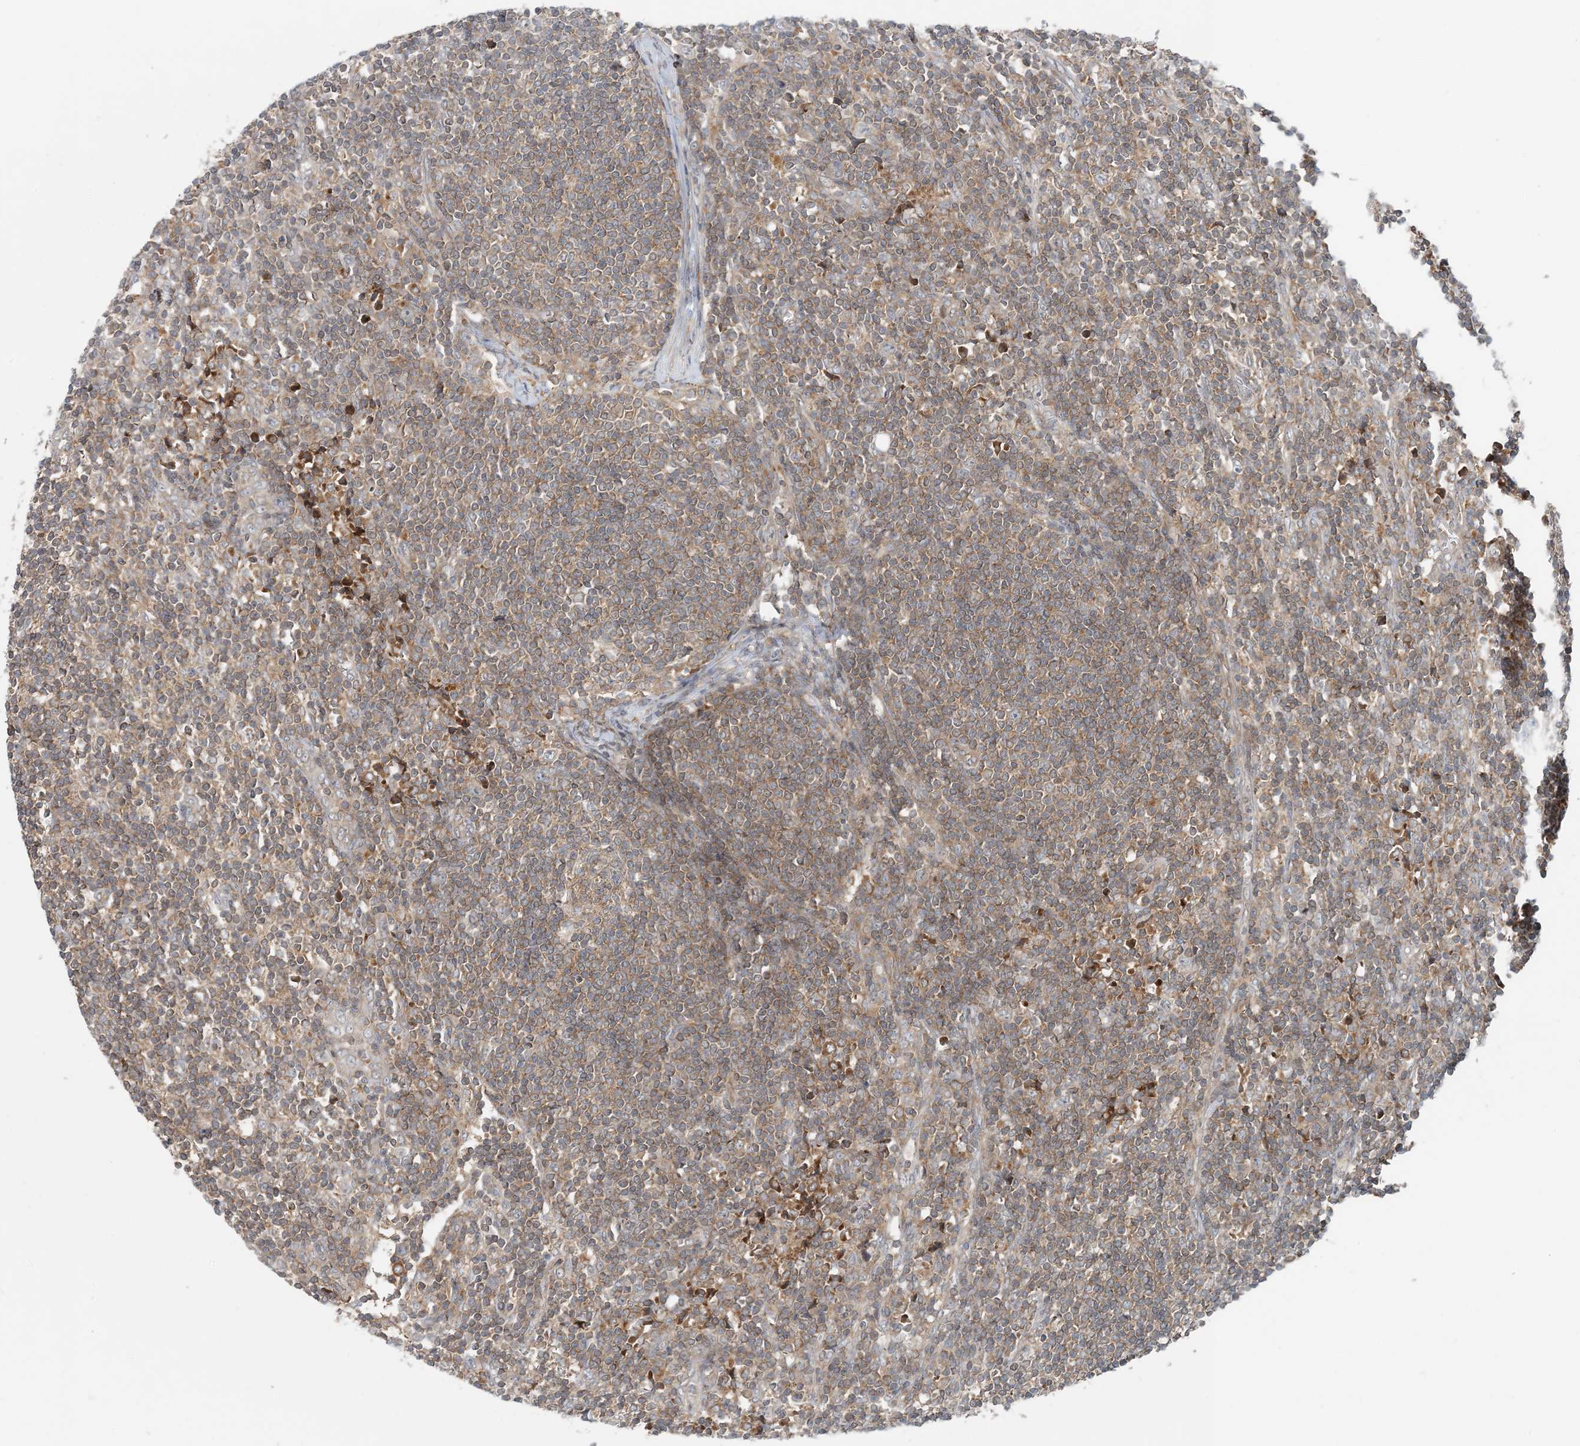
{"staining": {"intensity": "moderate", "quantity": ">75%", "location": "cytoplasmic/membranous"}, "tissue": "lymph node", "cell_type": "Germinal center cells", "image_type": "normal", "snomed": [{"axis": "morphology", "description": "Normal tissue, NOS"}, {"axis": "morphology", "description": "Squamous cell carcinoma, metastatic, NOS"}, {"axis": "topography", "description": "Lymph node"}], "caption": "There is medium levels of moderate cytoplasmic/membranous expression in germinal center cells of benign lymph node, as demonstrated by immunohistochemical staining (brown color).", "gene": "ATP13A2", "patient": {"sex": "male", "age": 73}}